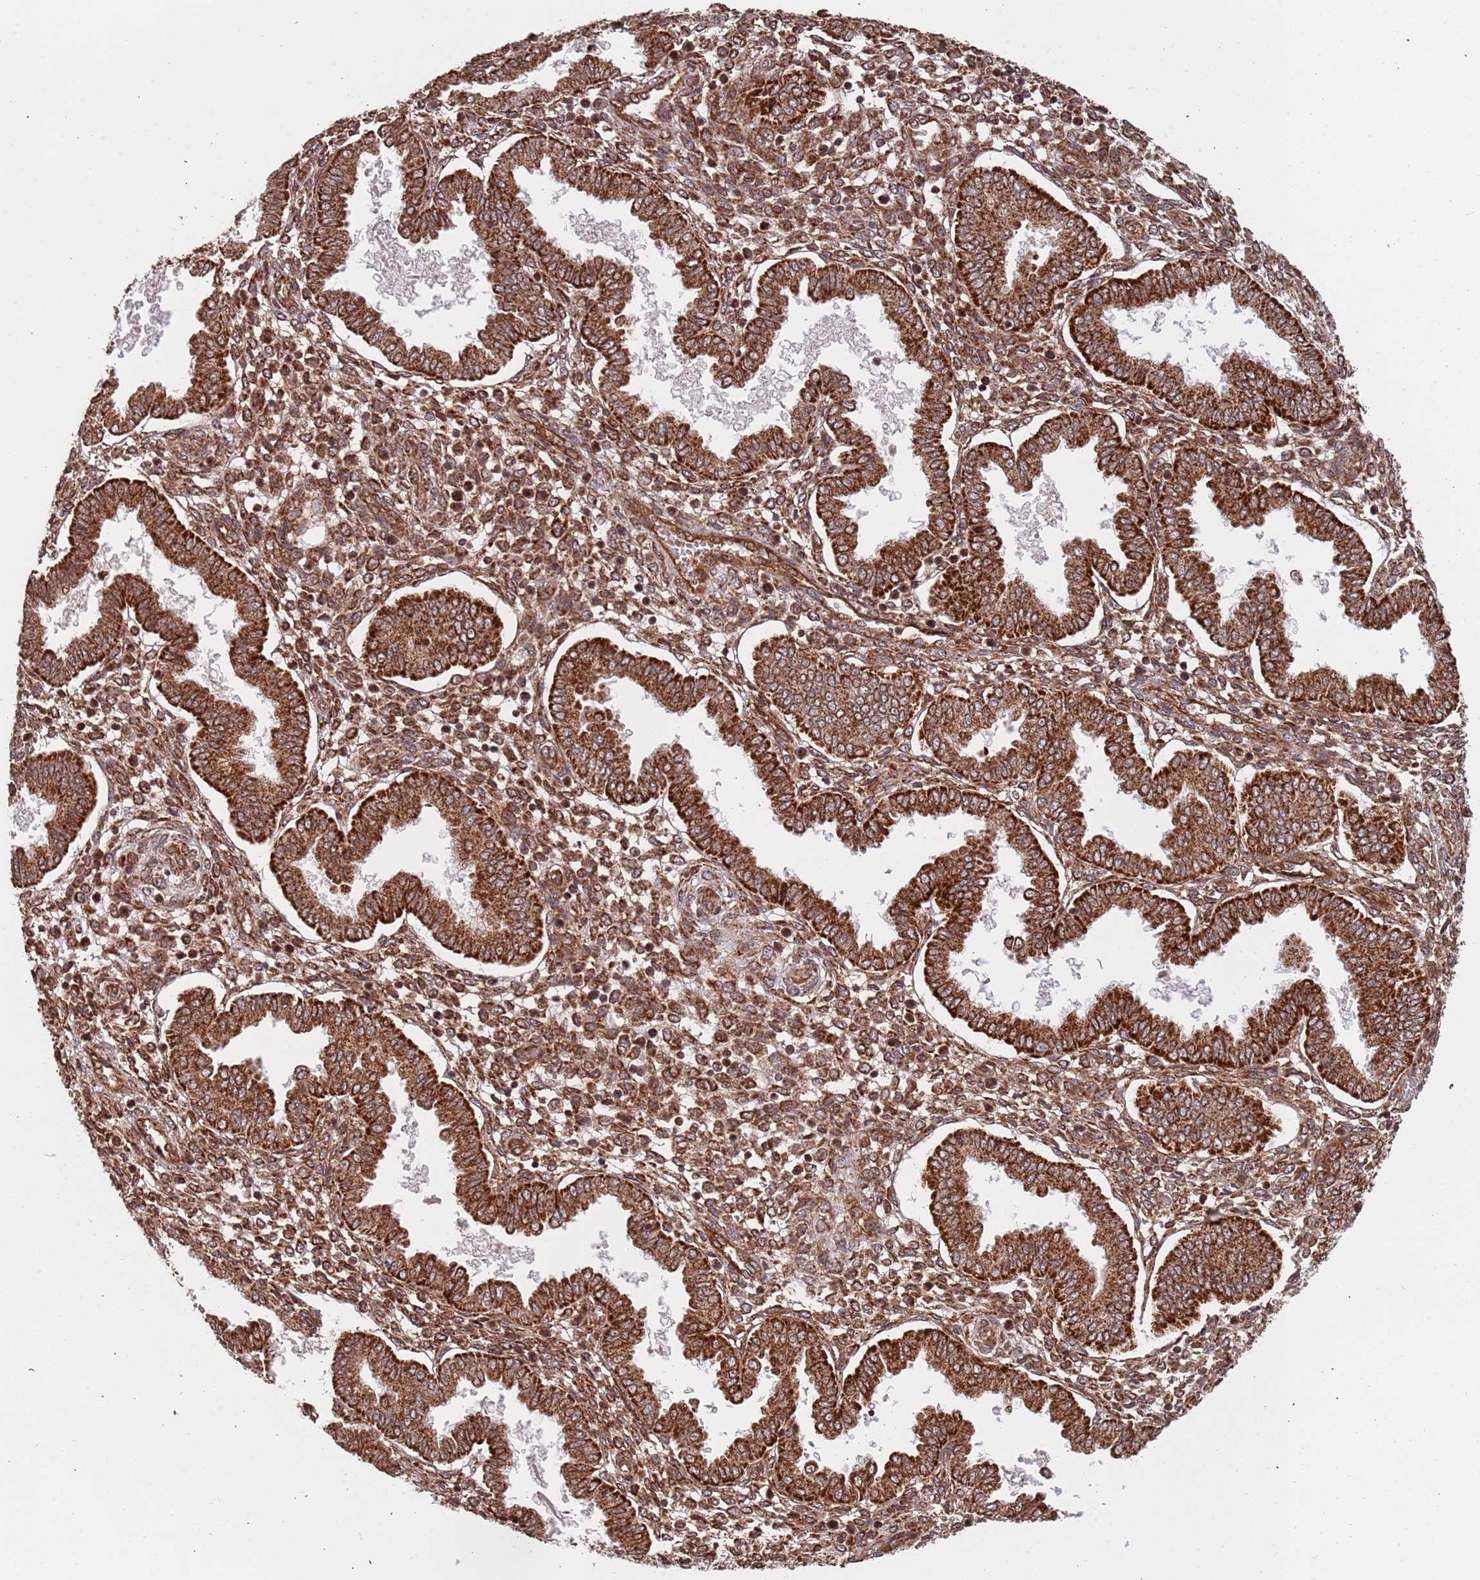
{"staining": {"intensity": "moderate", "quantity": ">75%", "location": "cytoplasmic/membranous"}, "tissue": "endometrium", "cell_type": "Cells in endometrial stroma", "image_type": "normal", "snomed": [{"axis": "morphology", "description": "Normal tissue, NOS"}, {"axis": "topography", "description": "Endometrium"}], "caption": "Endometrium stained for a protein (brown) shows moderate cytoplasmic/membranous positive positivity in about >75% of cells in endometrial stroma.", "gene": "DCHS1", "patient": {"sex": "female", "age": 24}}